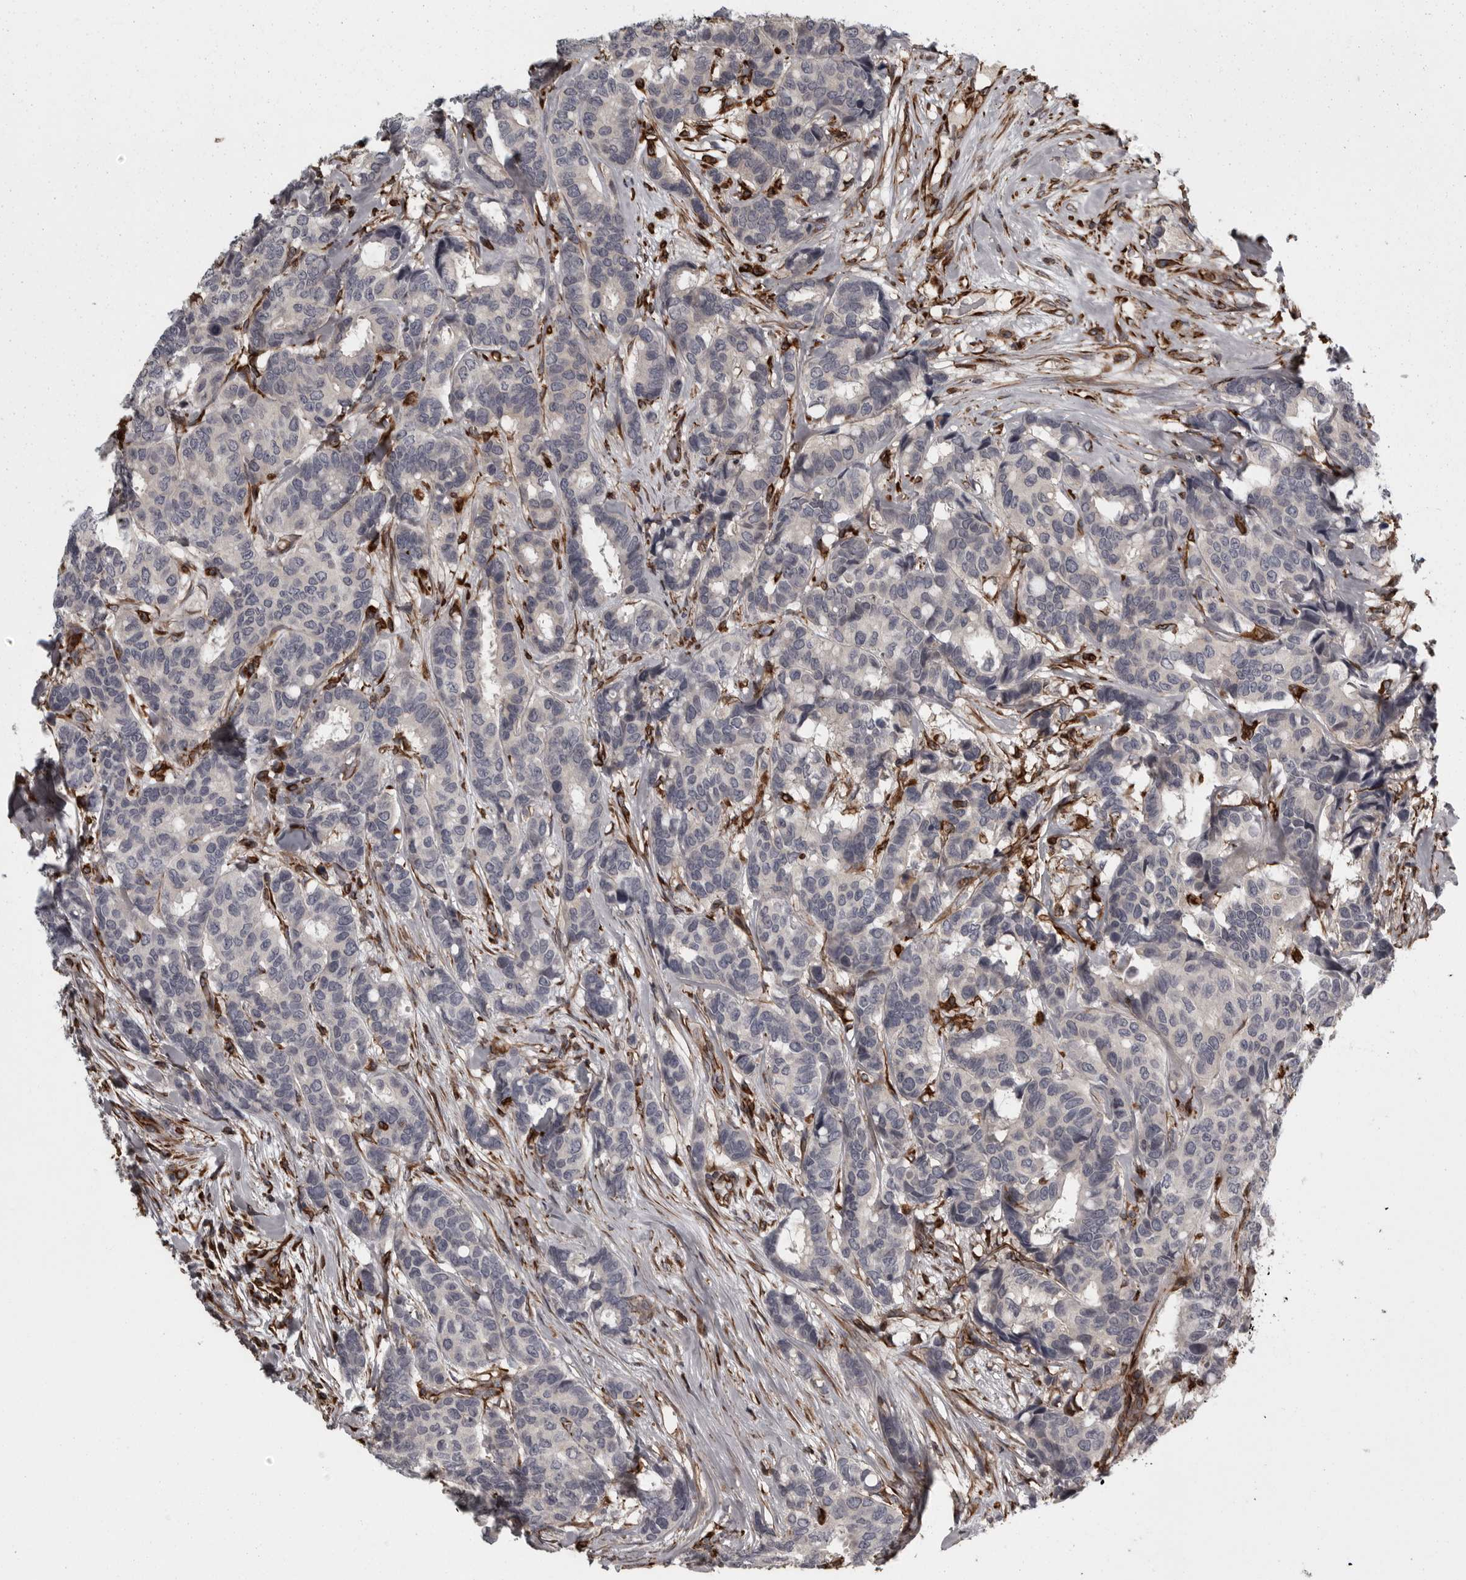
{"staining": {"intensity": "negative", "quantity": "none", "location": "none"}, "tissue": "breast cancer", "cell_type": "Tumor cells", "image_type": "cancer", "snomed": [{"axis": "morphology", "description": "Duct carcinoma"}, {"axis": "topography", "description": "Breast"}], "caption": "IHC micrograph of neoplastic tissue: human breast infiltrating ductal carcinoma stained with DAB reveals no significant protein staining in tumor cells.", "gene": "FAAP100", "patient": {"sex": "female", "age": 87}}